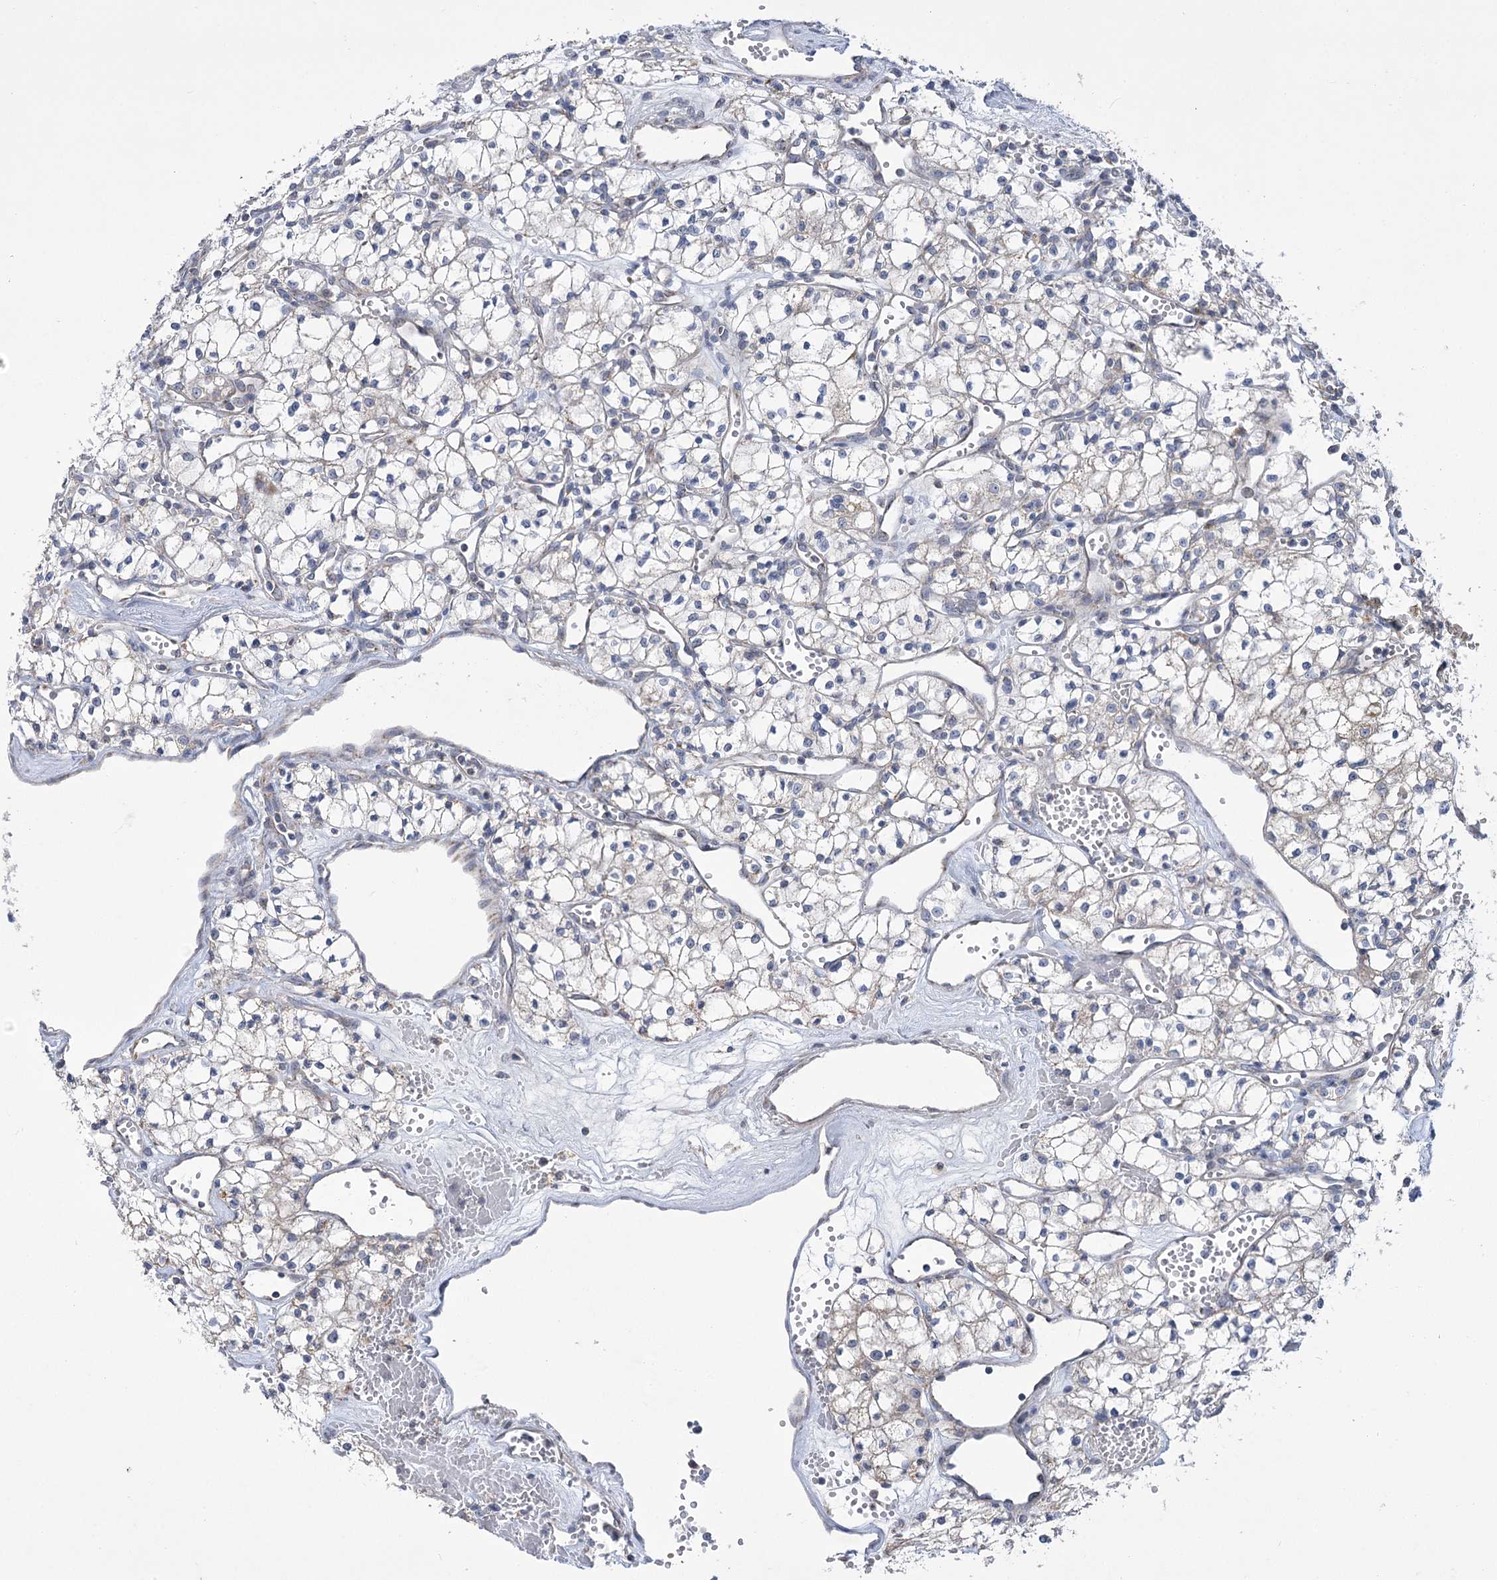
{"staining": {"intensity": "negative", "quantity": "none", "location": "none"}, "tissue": "renal cancer", "cell_type": "Tumor cells", "image_type": "cancer", "snomed": [{"axis": "morphology", "description": "Adenocarcinoma, NOS"}, {"axis": "topography", "description": "Kidney"}], "caption": "Renal cancer (adenocarcinoma) was stained to show a protein in brown. There is no significant expression in tumor cells.", "gene": "PDHB", "patient": {"sex": "male", "age": 59}}